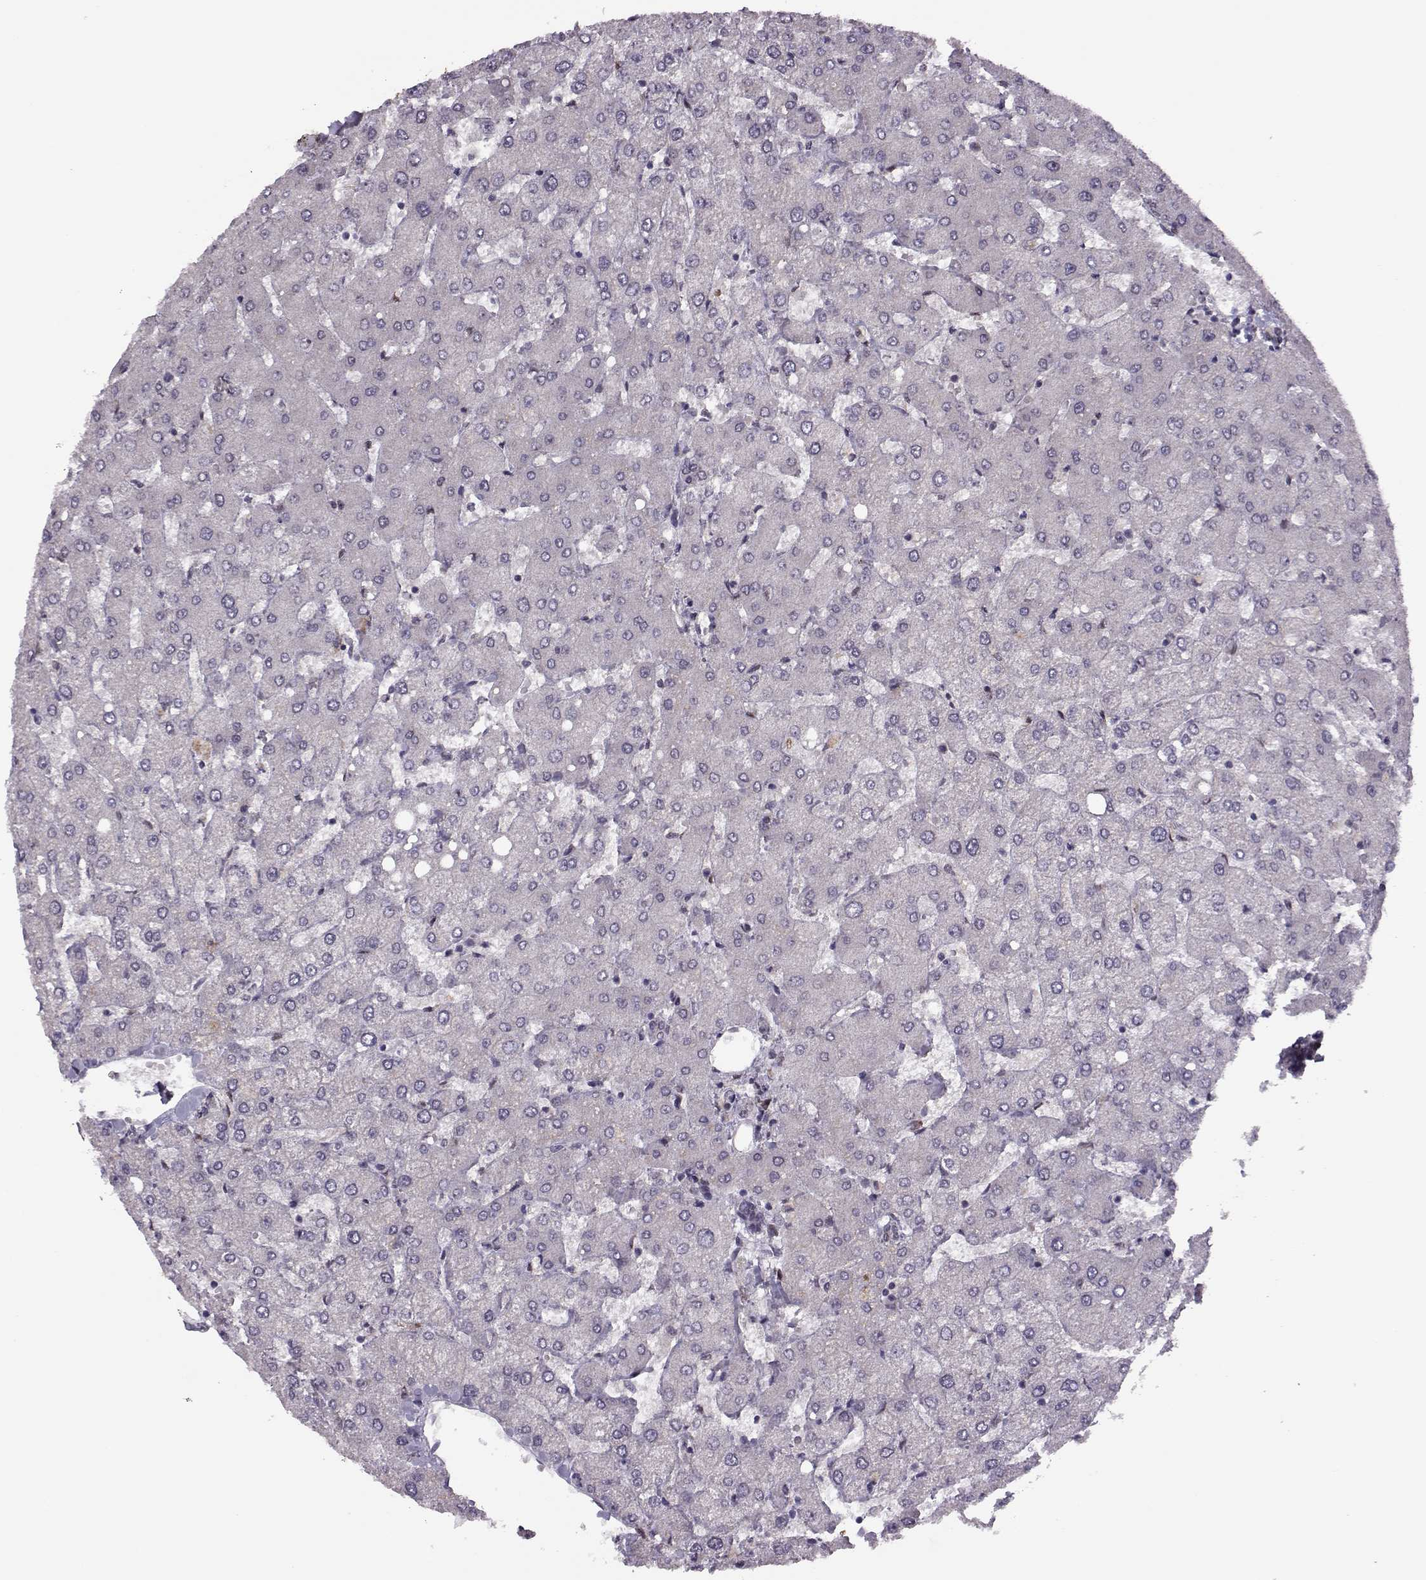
{"staining": {"intensity": "negative", "quantity": "none", "location": "none"}, "tissue": "liver", "cell_type": "Cholangiocytes", "image_type": "normal", "snomed": [{"axis": "morphology", "description": "Normal tissue, NOS"}, {"axis": "topography", "description": "Liver"}], "caption": "High power microscopy image of an immunohistochemistry (IHC) photomicrograph of normal liver, revealing no significant expression in cholangiocytes.", "gene": "CDK4", "patient": {"sex": "female", "age": 54}}